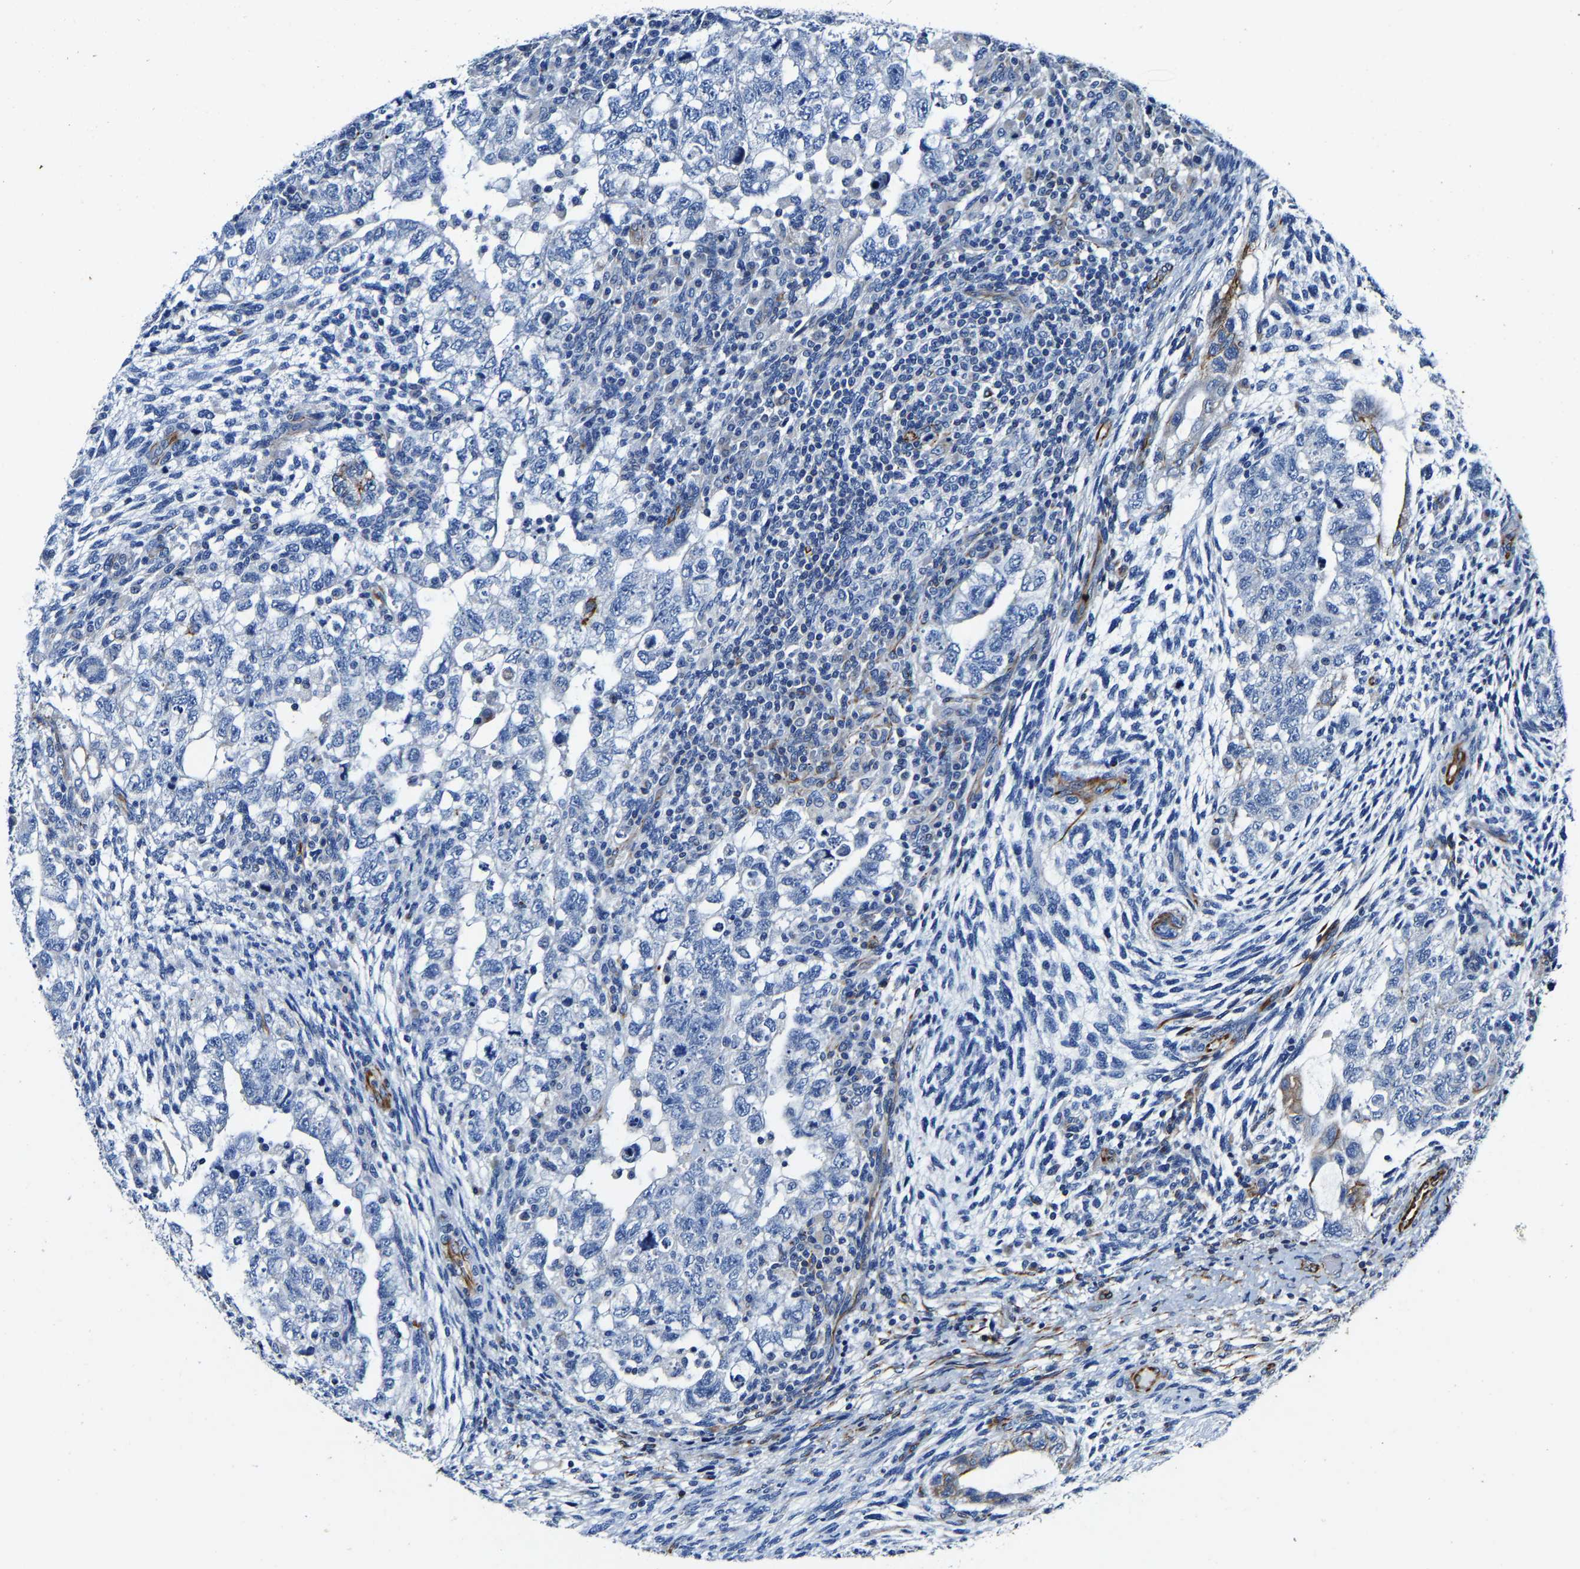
{"staining": {"intensity": "negative", "quantity": "none", "location": "none"}, "tissue": "testis cancer", "cell_type": "Tumor cells", "image_type": "cancer", "snomed": [{"axis": "morphology", "description": "Normal tissue, NOS"}, {"axis": "morphology", "description": "Carcinoma, Embryonal, NOS"}, {"axis": "topography", "description": "Testis"}], "caption": "Histopathology image shows no significant protein positivity in tumor cells of testis cancer. (Immunohistochemistry, brightfield microscopy, high magnification).", "gene": "MMEL1", "patient": {"sex": "male", "age": 36}}